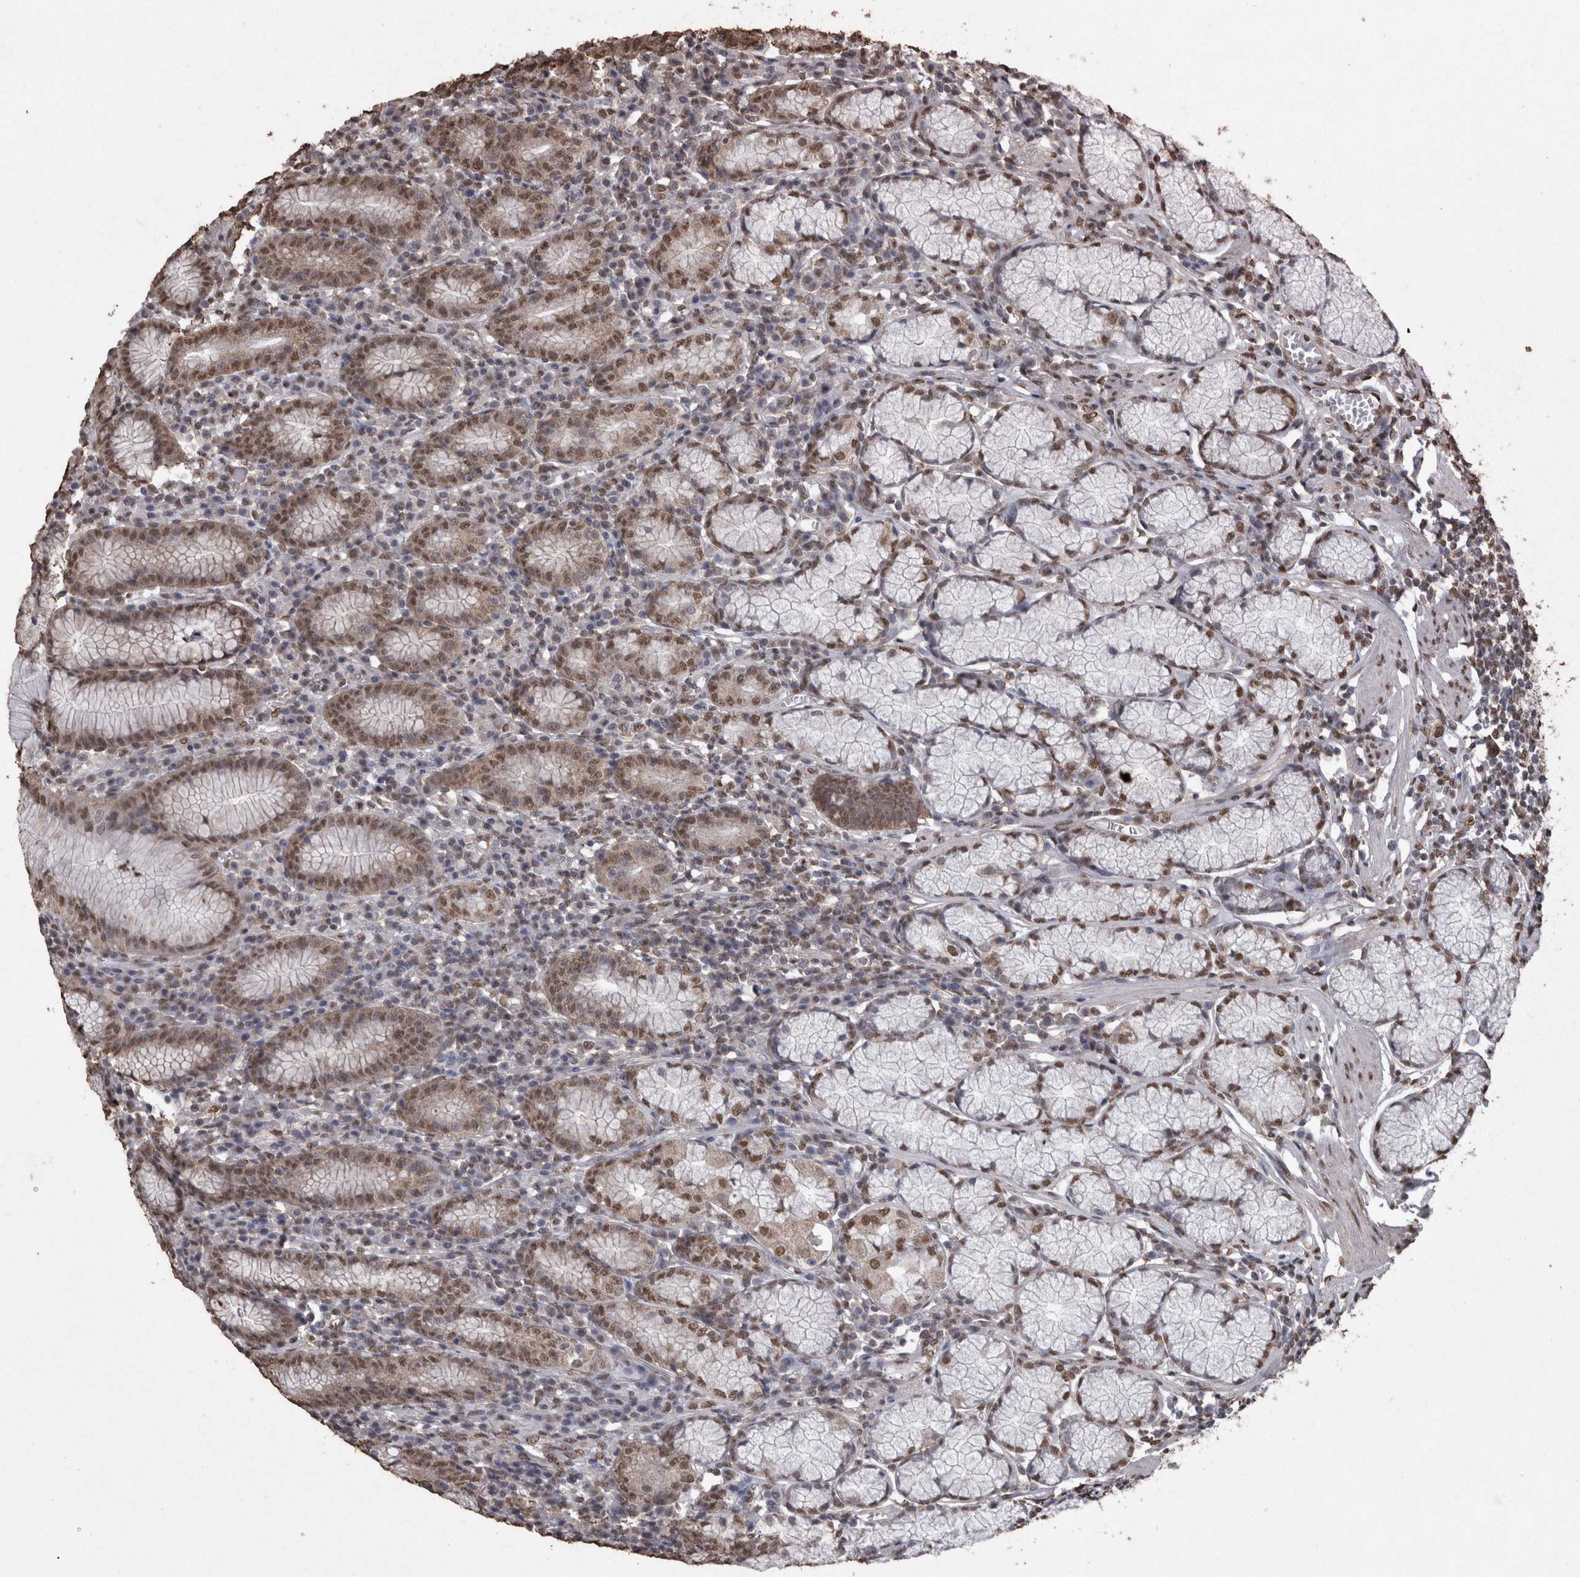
{"staining": {"intensity": "moderate", "quantity": ">75%", "location": "cytoplasmic/membranous,nuclear"}, "tissue": "stomach", "cell_type": "Glandular cells", "image_type": "normal", "snomed": [{"axis": "morphology", "description": "Normal tissue, NOS"}, {"axis": "topography", "description": "Stomach"}], "caption": "Brown immunohistochemical staining in unremarkable stomach exhibits moderate cytoplasmic/membranous,nuclear expression in about >75% of glandular cells. The staining was performed using DAB (3,3'-diaminobenzidine), with brown indicating positive protein expression. Nuclei are stained blue with hematoxylin.", "gene": "SMAD7", "patient": {"sex": "male", "age": 55}}